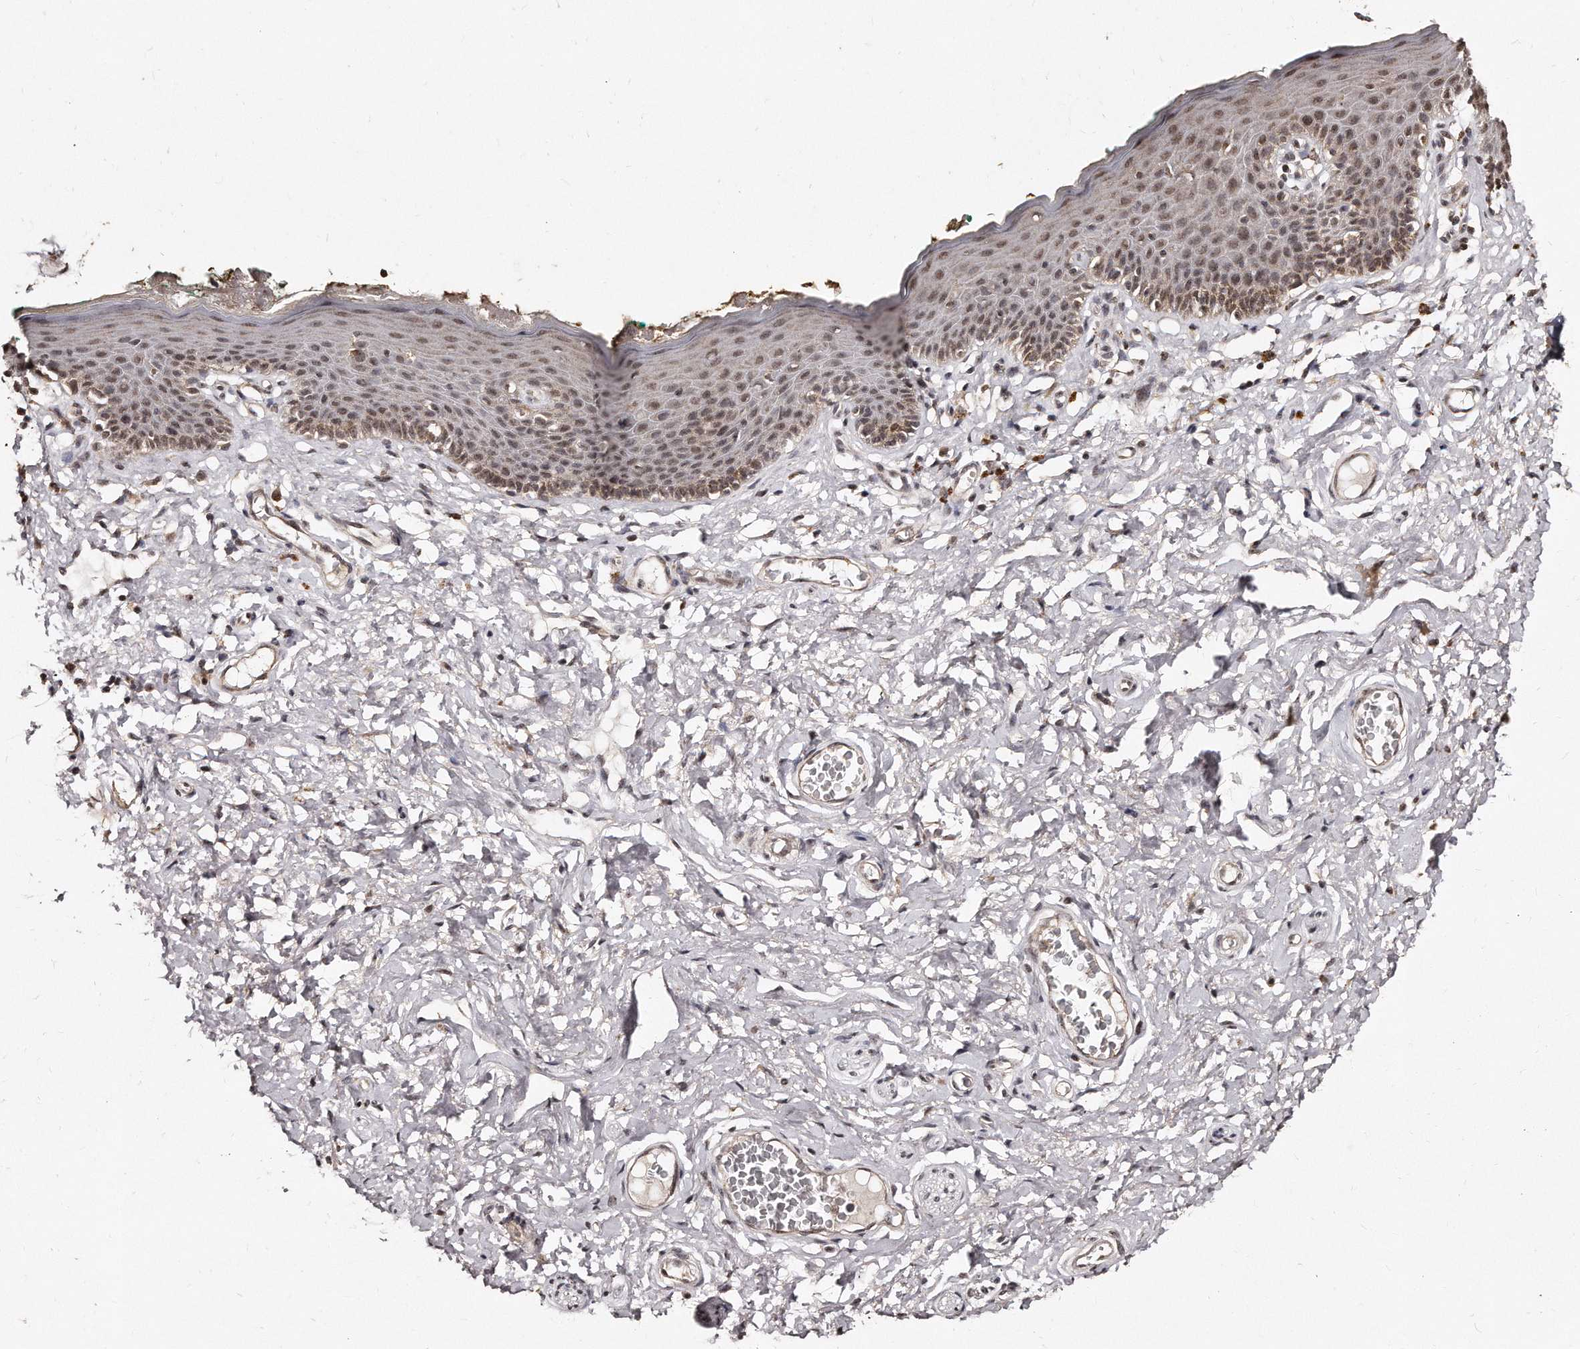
{"staining": {"intensity": "moderate", "quantity": "25%-75%", "location": "nuclear"}, "tissue": "skin", "cell_type": "Epidermal cells", "image_type": "normal", "snomed": [{"axis": "morphology", "description": "Normal tissue, NOS"}, {"axis": "topography", "description": "Vulva"}], "caption": "IHC micrograph of benign skin: skin stained using immunohistochemistry shows medium levels of moderate protein expression localized specifically in the nuclear of epidermal cells, appearing as a nuclear brown color.", "gene": "TSHR", "patient": {"sex": "female", "age": 66}}